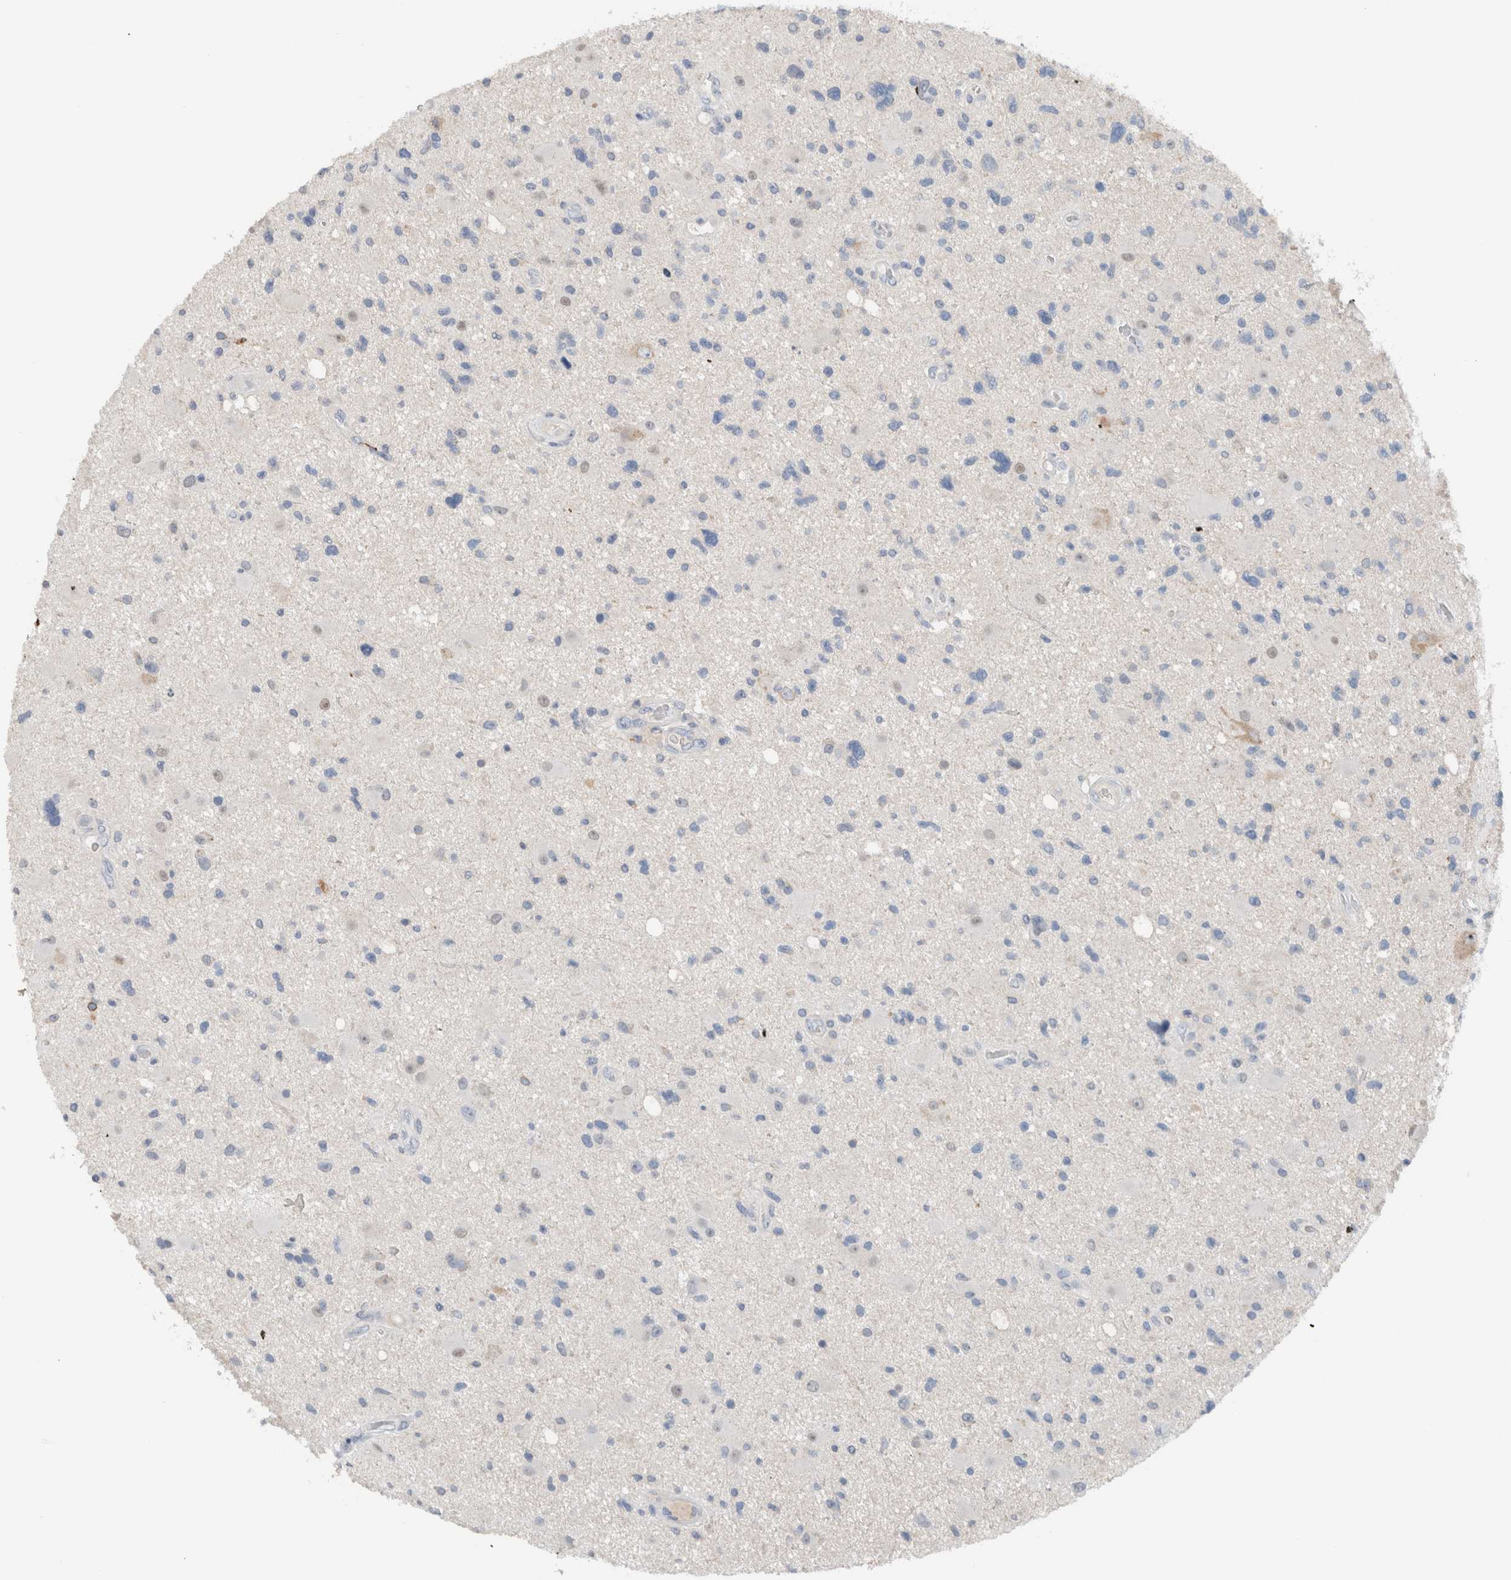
{"staining": {"intensity": "negative", "quantity": "none", "location": "none"}, "tissue": "glioma", "cell_type": "Tumor cells", "image_type": "cancer", "snomed": [{"axis": "morphology", "description": "Glioma, malignant, High grade"}, {"axis": "topography", "description": "Brain"}], "caption": "This is a image of immunohistochemistry staining of glioma, which shows no expression in tumor cells.", "gene": "DUOX1", "patient": {"sex": "male", "age": 33}}